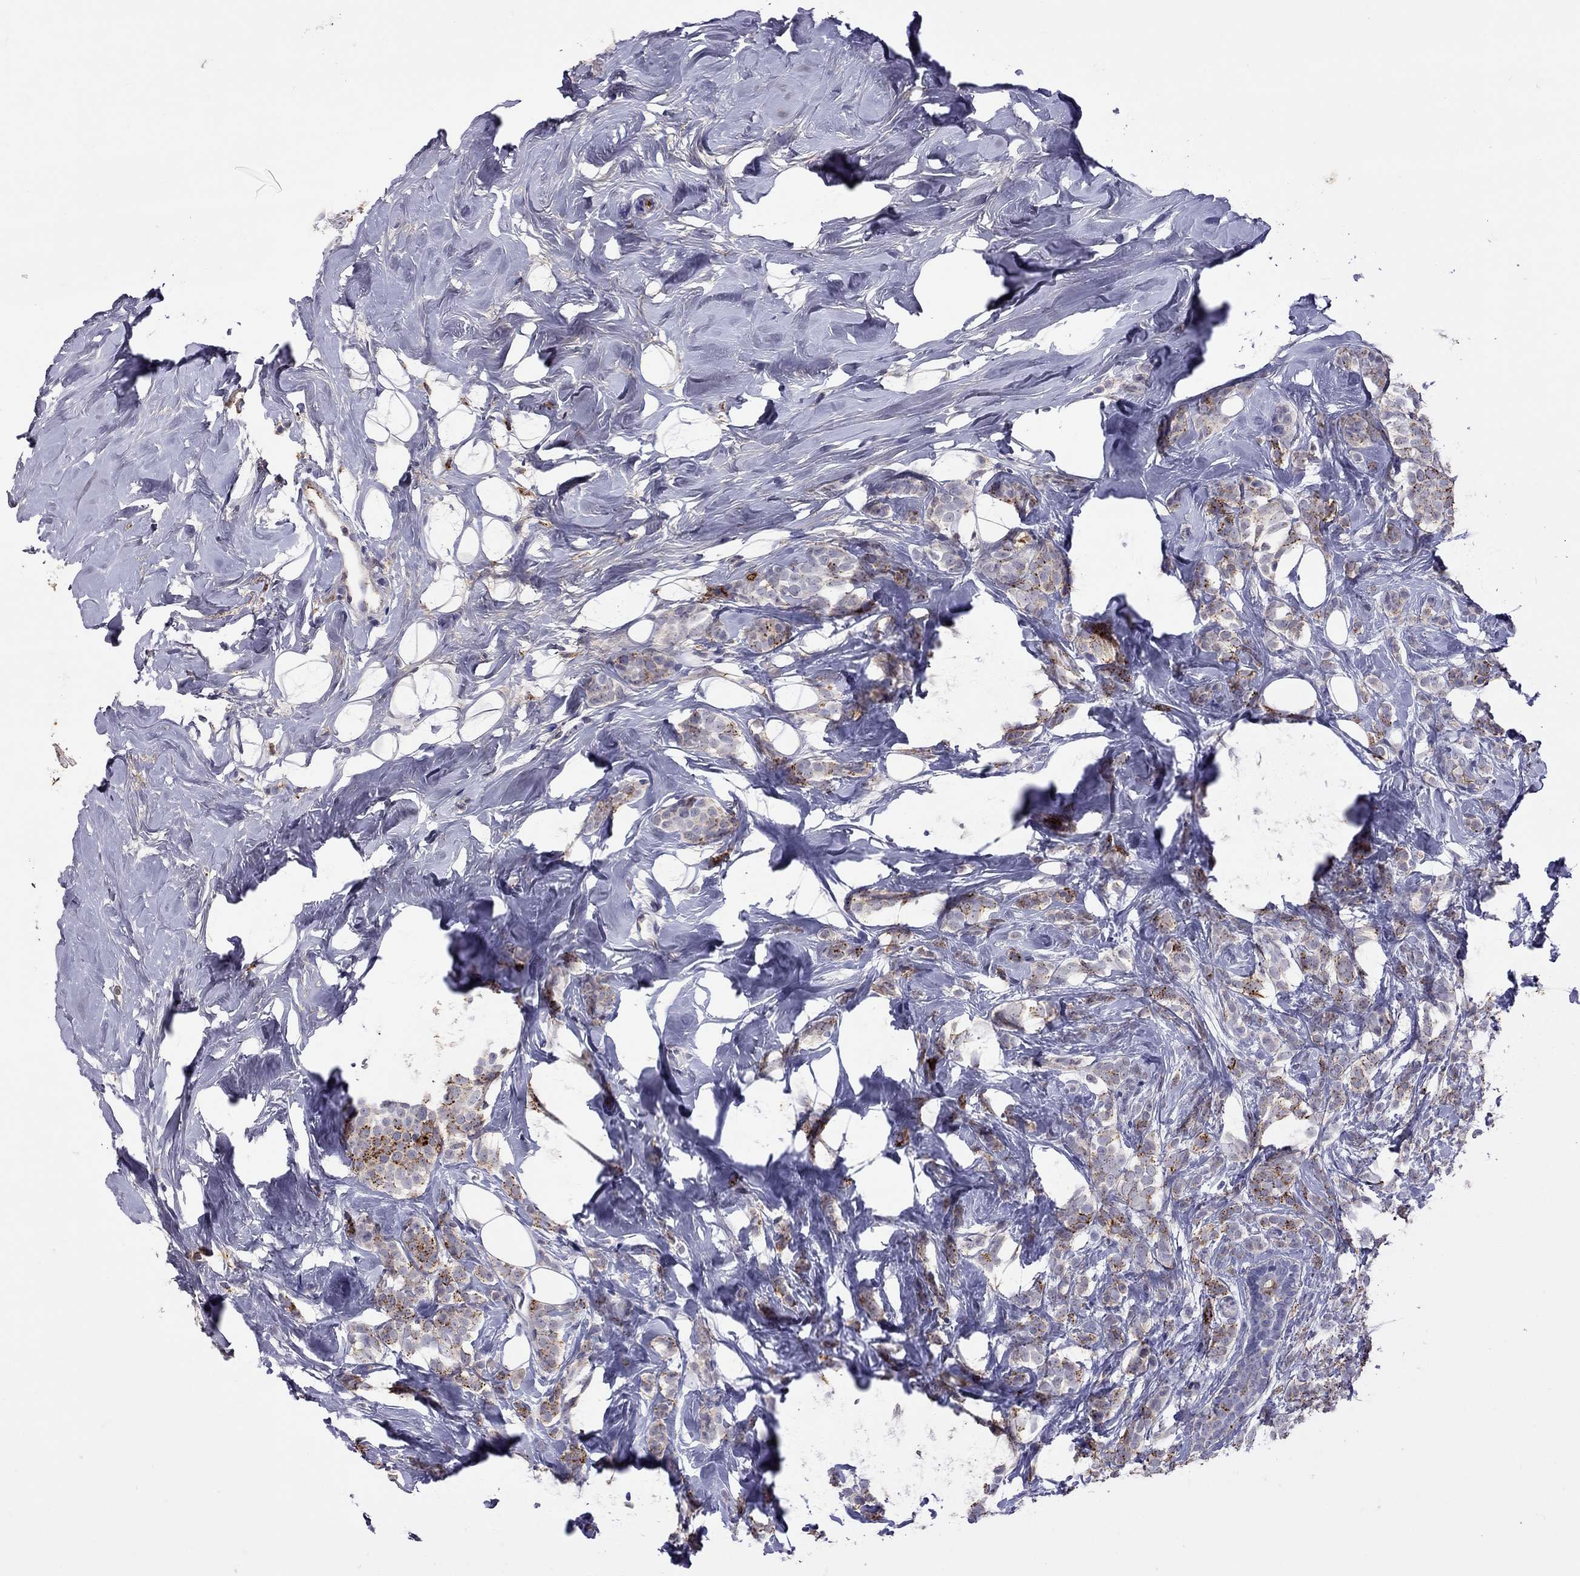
{"staining": {"intensity": "strong", "quantity": ">75%", "location": "cytoplasmic/membranous"}, "tissue": "breast cancer", "cell_type": "Tumor cells", "image_type": "cancer", "snomed": [{"axis": "morphology", "description": "Lobular carcinoma"}, {"axis": "topography", "description": "Breast"}], "caption": "Brown immunohistochemical staining in human breast cancer (lobular carcinoma) shows strong cytoplasmic/membranous expression in approximately >75% of tumor cells. Using DAB (3,3'-diaminobenzidine) (brown) and hematoxylin (blue) stains, captured at high magnification using brightfield microscopy.", "gene": "SERPINA3", "patient": {"sex": "female", "age": 49}}